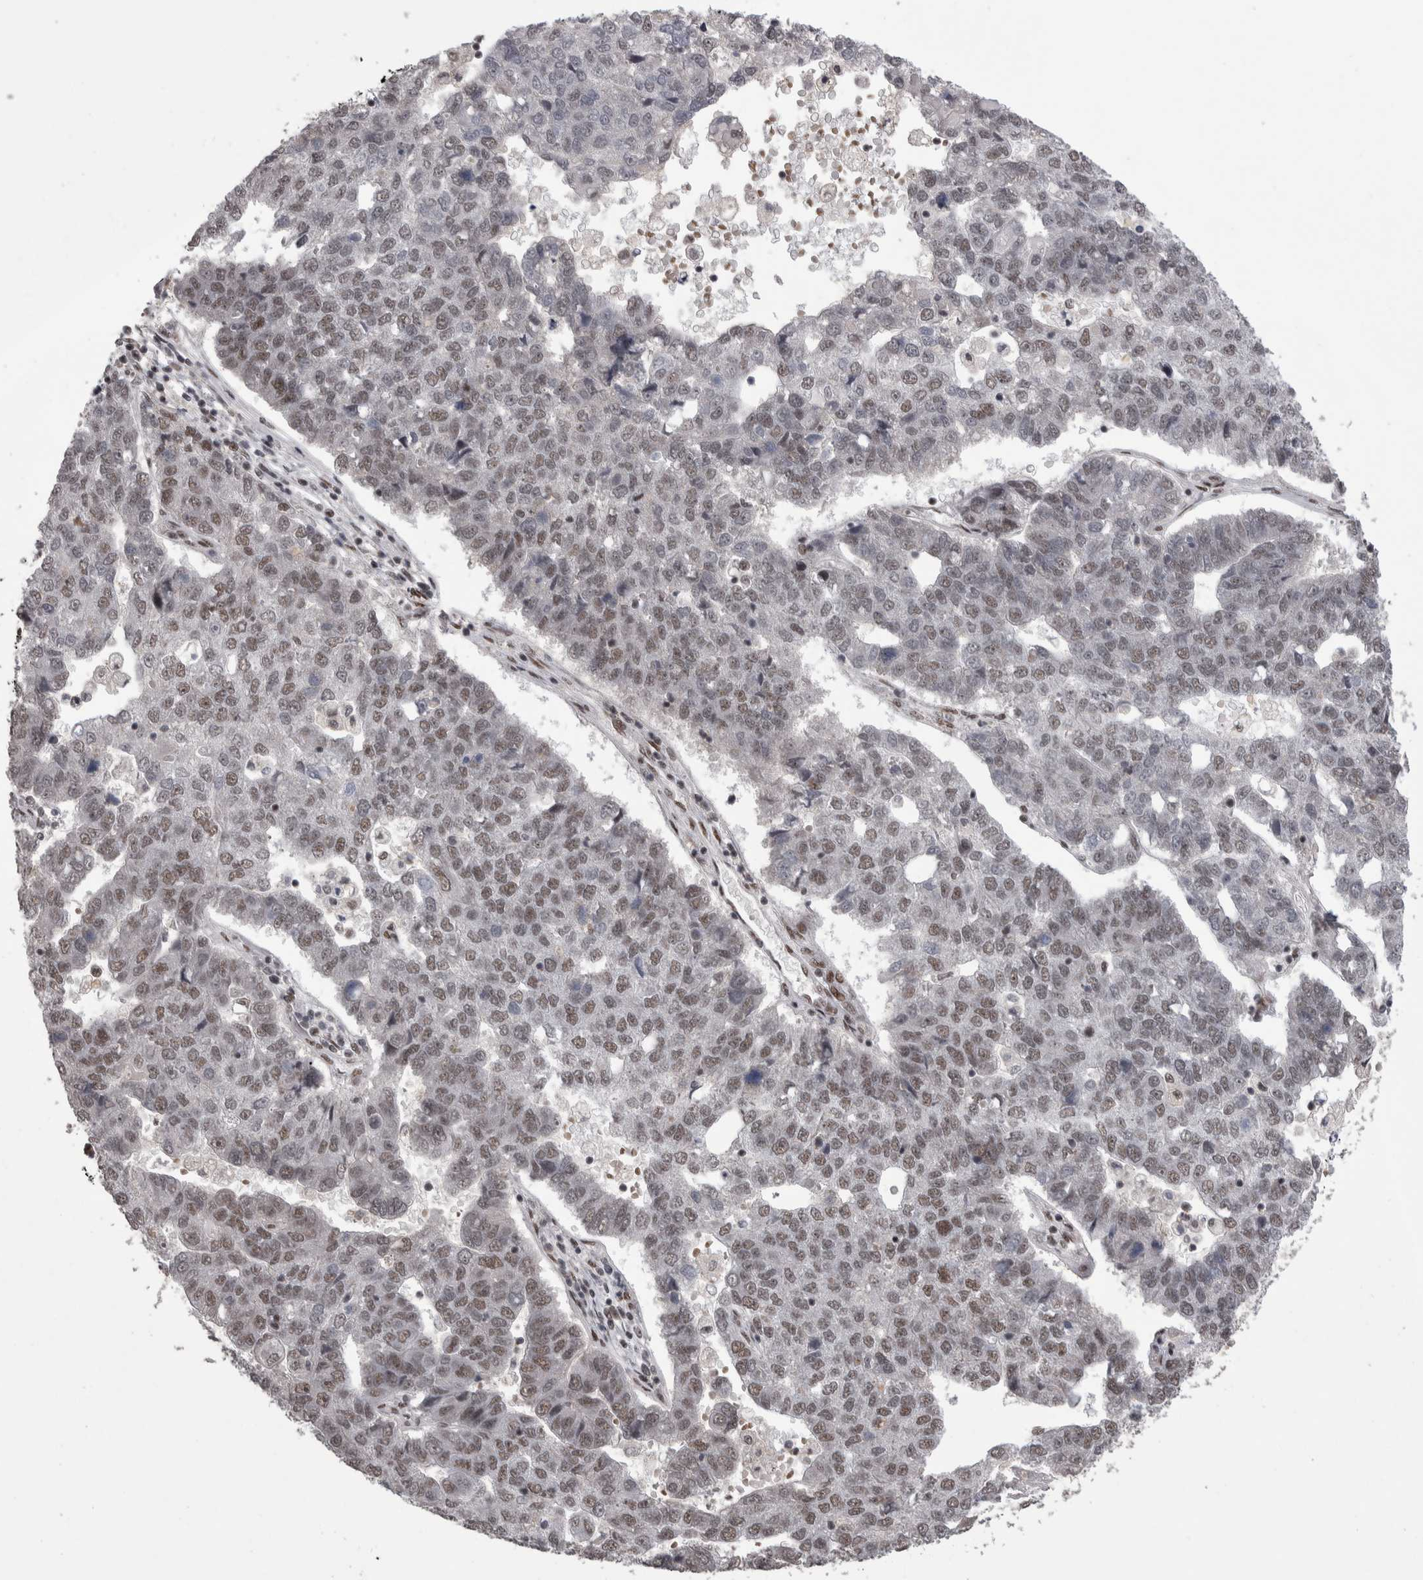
{"staining": {"intensity": "strong", "quantity": ">75%", "location": "nuclear"}, "tissue": "pancreatic cancer", "cell_type": "Tumor cells", "image_type": "cancer", "snomed": [{"axis": "morphology", "description": "Adenocarcinoma, NOS"}, {"axis": "topography", "description": "Pancreas"}], "caption": "Strong nuclear staining is appreciated in approximately >75% of tumor cells in adenocarcinoma (pancreatic).", "gene": "DMTF1", "patient": {"sex": "female", "age": 61}}